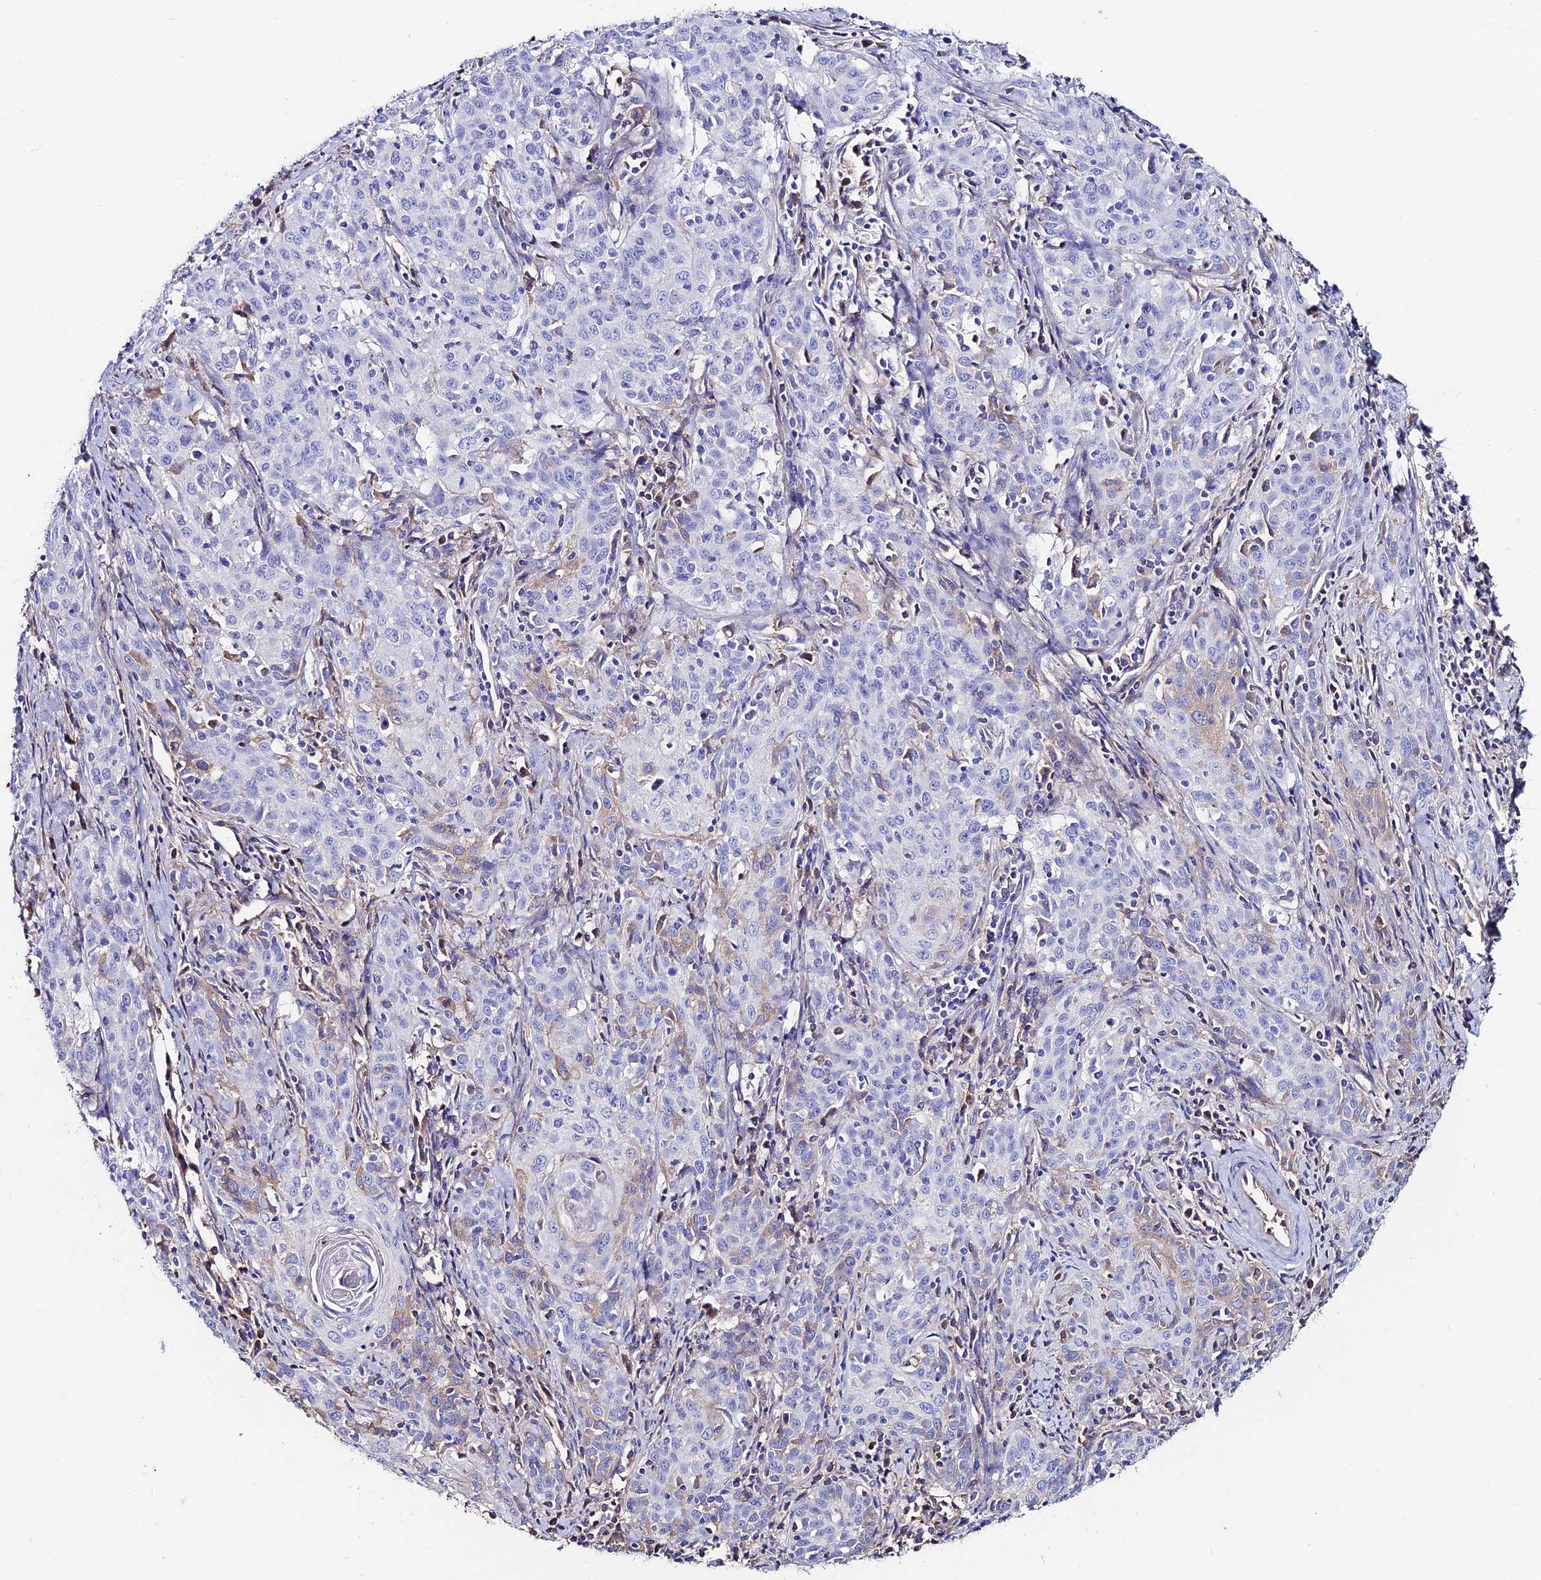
{"staining": {"intensity": "negative", "quantity": "none", "location": "none"}, "tissue": "cervical cancer", "cell_type": "Tumor cells", "image_type": "cancer", "snomed": [{"axis": "morphology", "description": "Squamous cell carcinoma, NOS"}, {"axis": "topography", "description": "Cervix"}], "caption": "Immunohistochemistry (IHC) micrograph of neoplastic tissue: cervical cancer (squamous cell carcinoma) stained with DAB reveals no significant protein positivity in tumor cells.", "gene": "SLC25A16", "patient": {"sex": "female", "age": 57}}